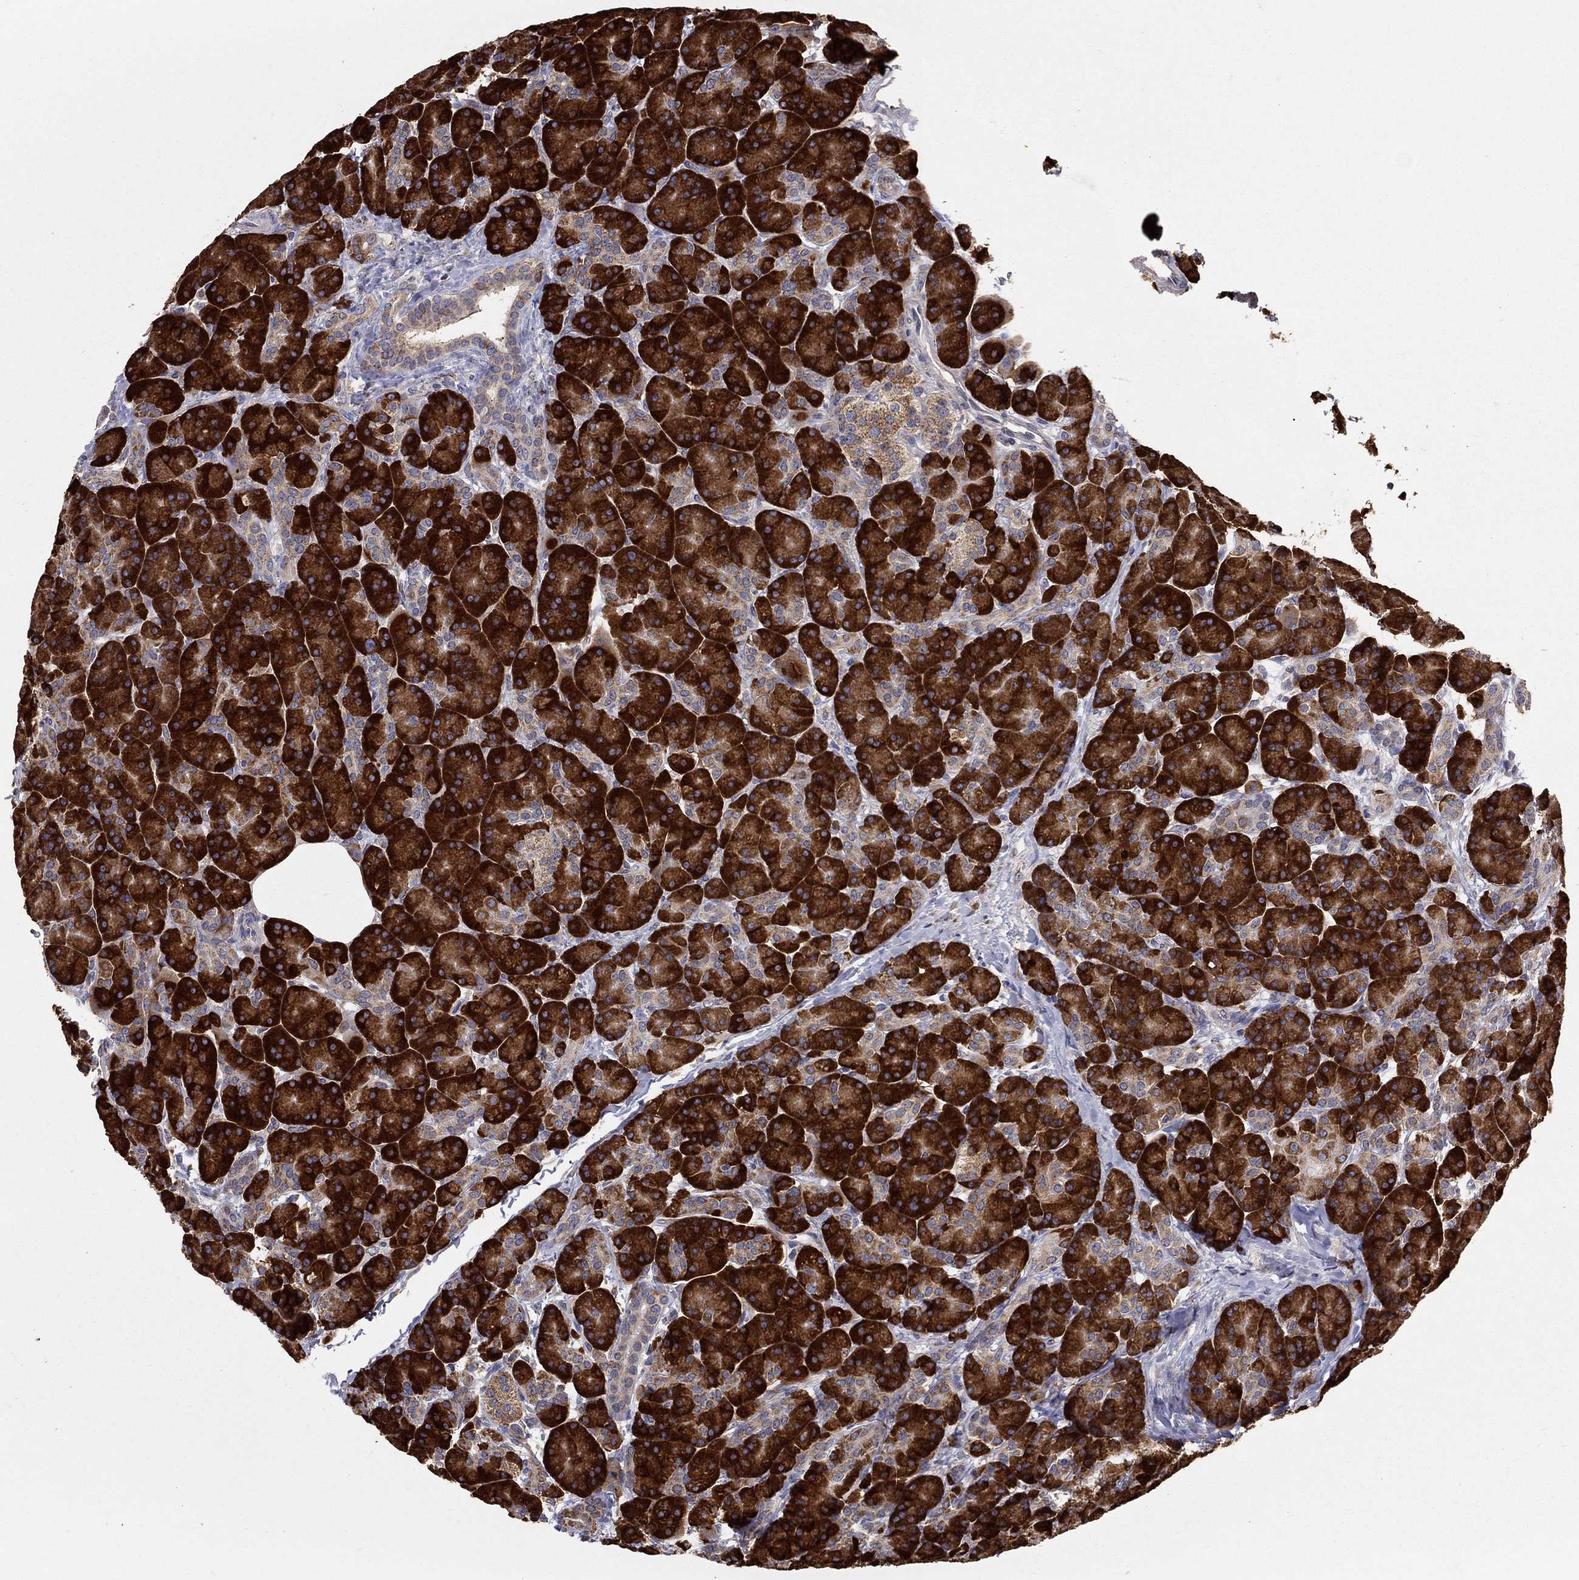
{"staining": {"intensity": "strong", "quantity": ">75%", "location": "cytoplasmic/membranous"}, "tissue": "pancreas", "cell_type": "Exocrine glandular cells", "image_type": "normal", "snomed": [{"axis": "morphology", "description": "Normal tissue, NOS"}, {"axis": "topography", "description": "Pancreas"}], "caption": "Immunohistochemistry (IHC) histopathology image of benign pancreas: human pancreas stained using IHC shows high levels of strong protein expression localized specifically in the cytoplasmic/membranous of exocrine glandular cells, appearing as a cytoplasmic/membranous brown color.", "gene": "PRDX4", "patient": {"sex": "female", "age": 63}}